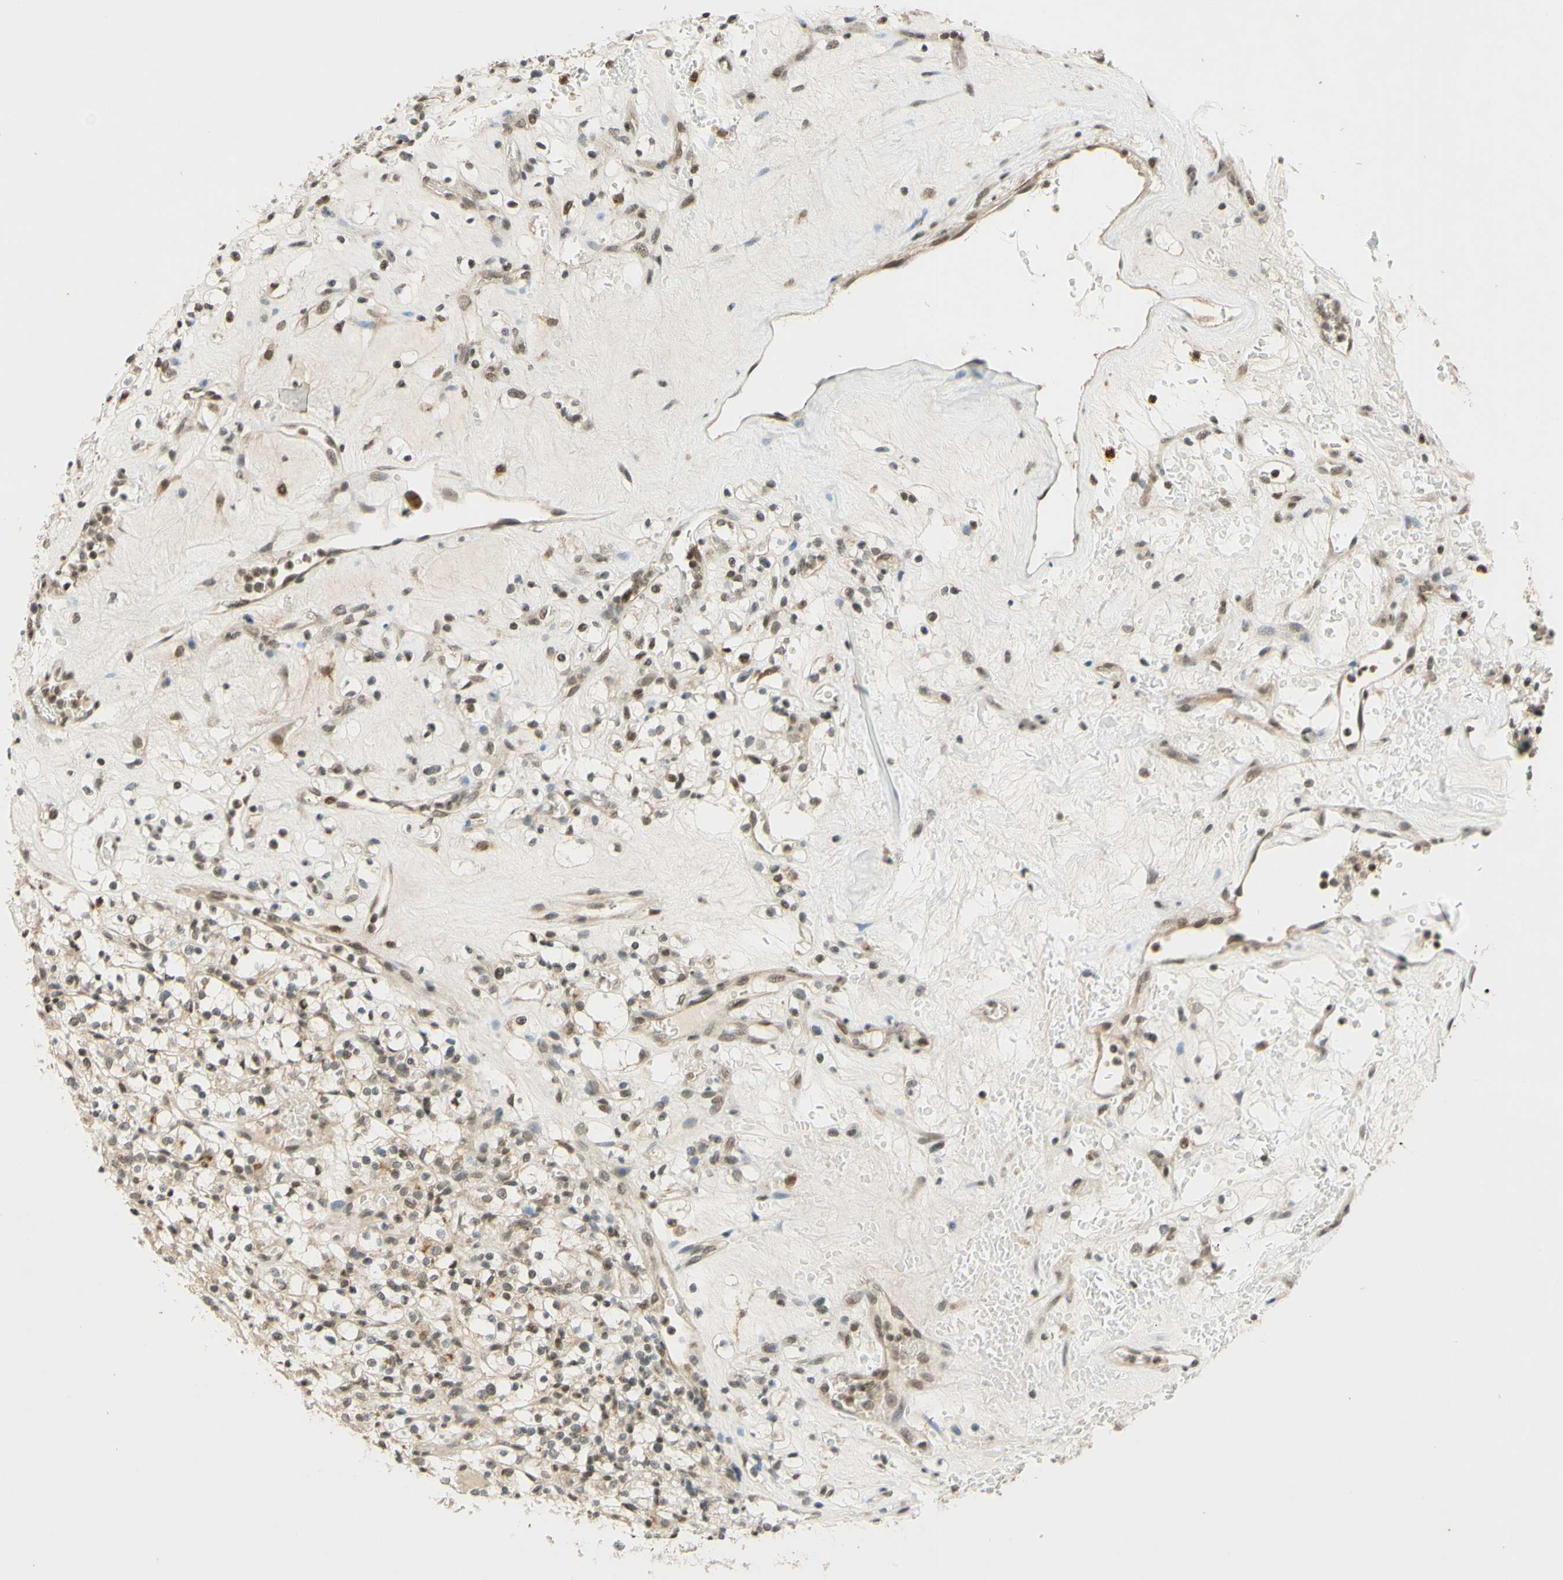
{"staining": {"intensity": "weak", "quantity": ">75%", "location": "nuclear"}, "tissue": "renal cancer", "cell_type": "Tumor cells", "image_type": "cancer", "snomed": [{"axis": "morphology", "description": "Normal tissue, NOS"}, {"axis": "morphology", "description": "Adenocarcinoma, NOS"}, {"axis": "topography", "description": "Kidney"}], "caption": "Approximately >75% of tumor cells in human adenocarcinoma (renal) show weak nuclear protein positivity as visualized by brown immunohistochemical staining.", "gene": "SMARCB1", "patient": {"sex": "female", "age": 72}}